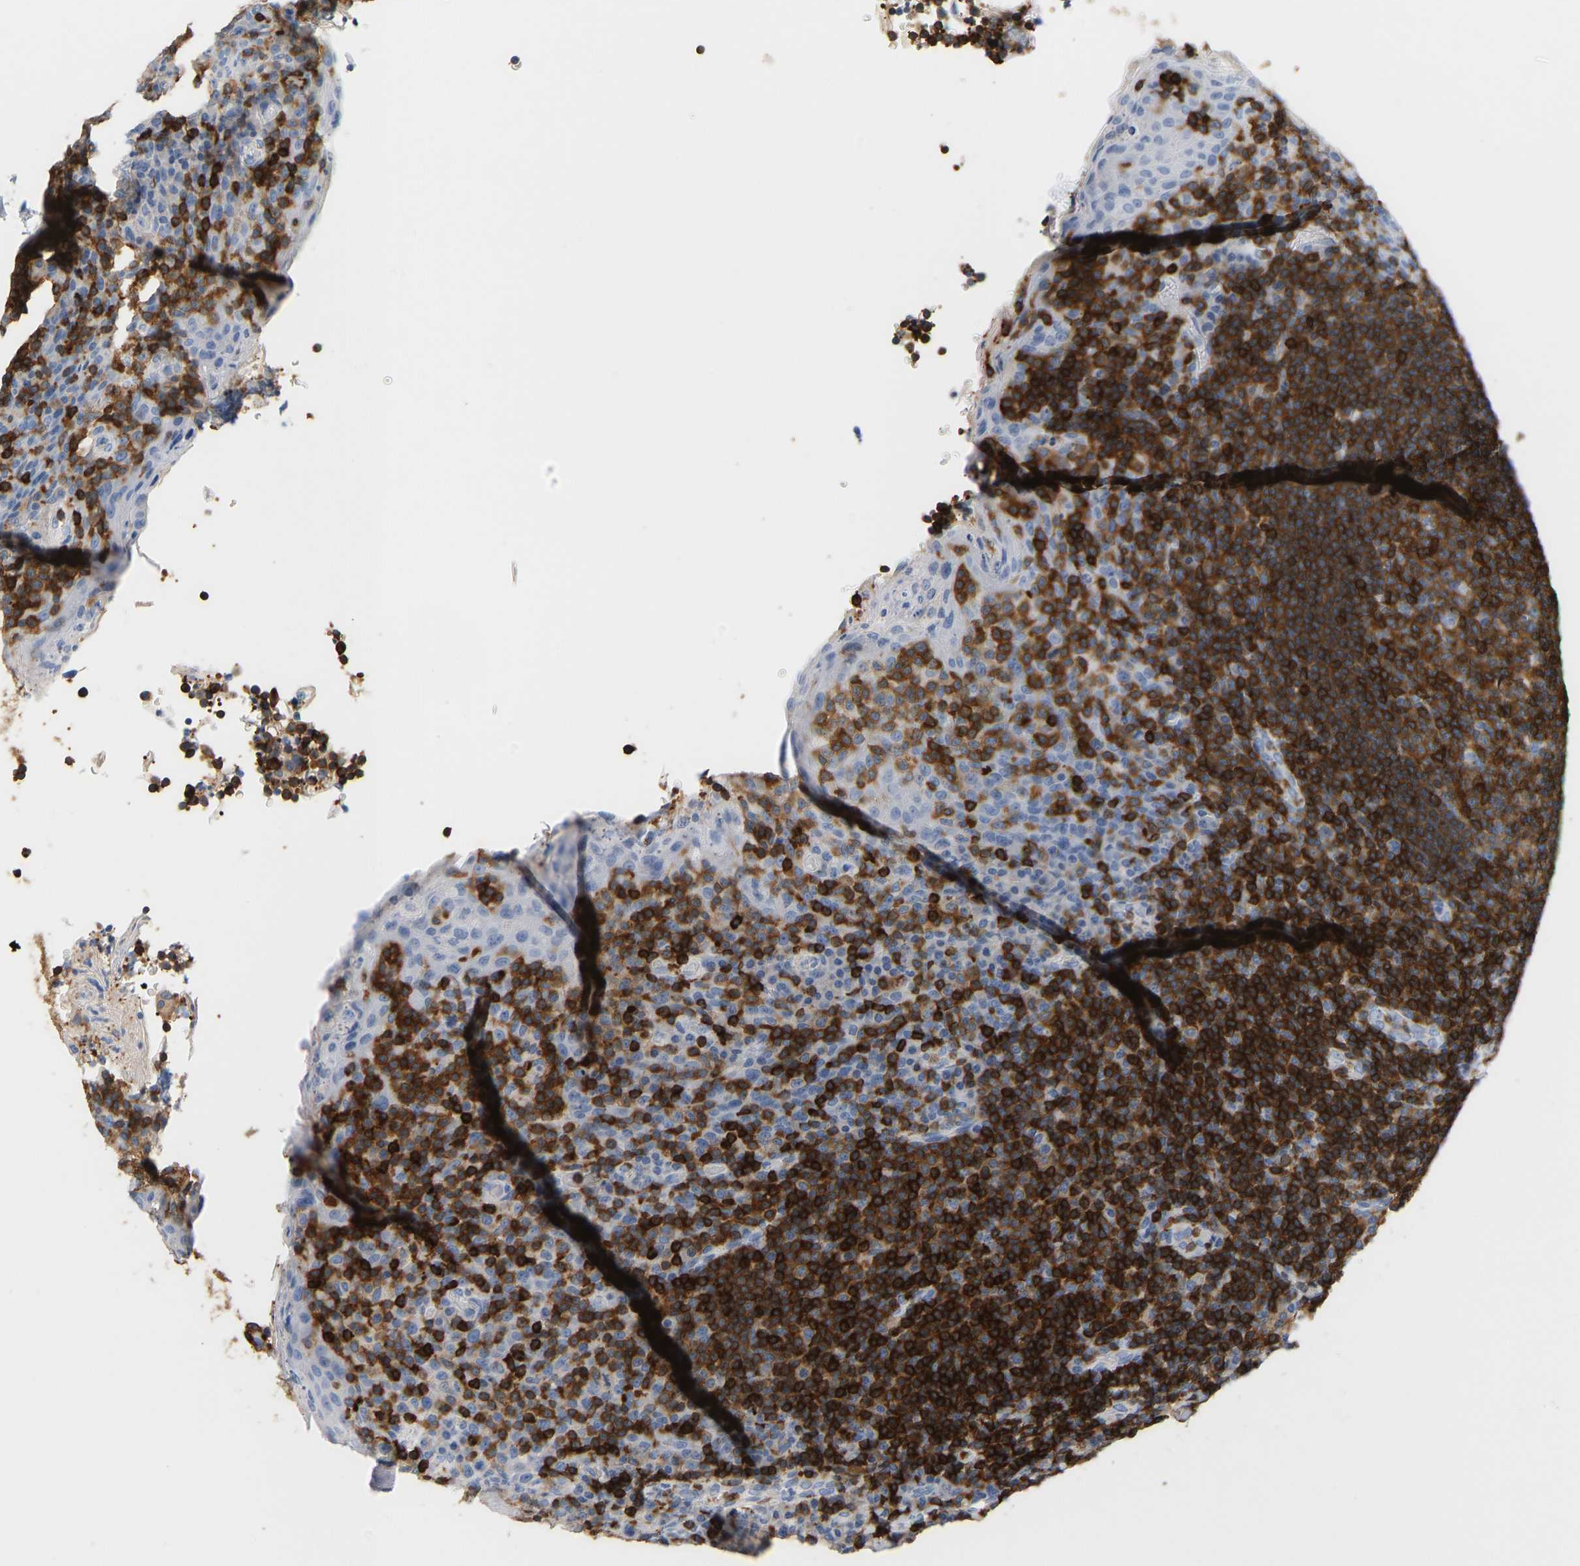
{"staining": {"intensity": "strong", "quantity": ">75%", "location": "cytoplasmic/membranous"}, "tissue": "tonsil", "cell_type": "Germinal center cells", "image_type": "normal", "snomed": [{"axis": "morphology", "description": "Normal tissue, NOS"}, {"axis": "topography", "description": "Tonsil"}], "caption": "Immunohistochemical staining of unremarkable human tonsil shows strong cytoplasmic/membranous protein expression in about >75% of germinal center cells. (IHC, brightfield microscopy, high magnification).", "gene": "EVL", "patient": {"sex": "male", "age": 17}}